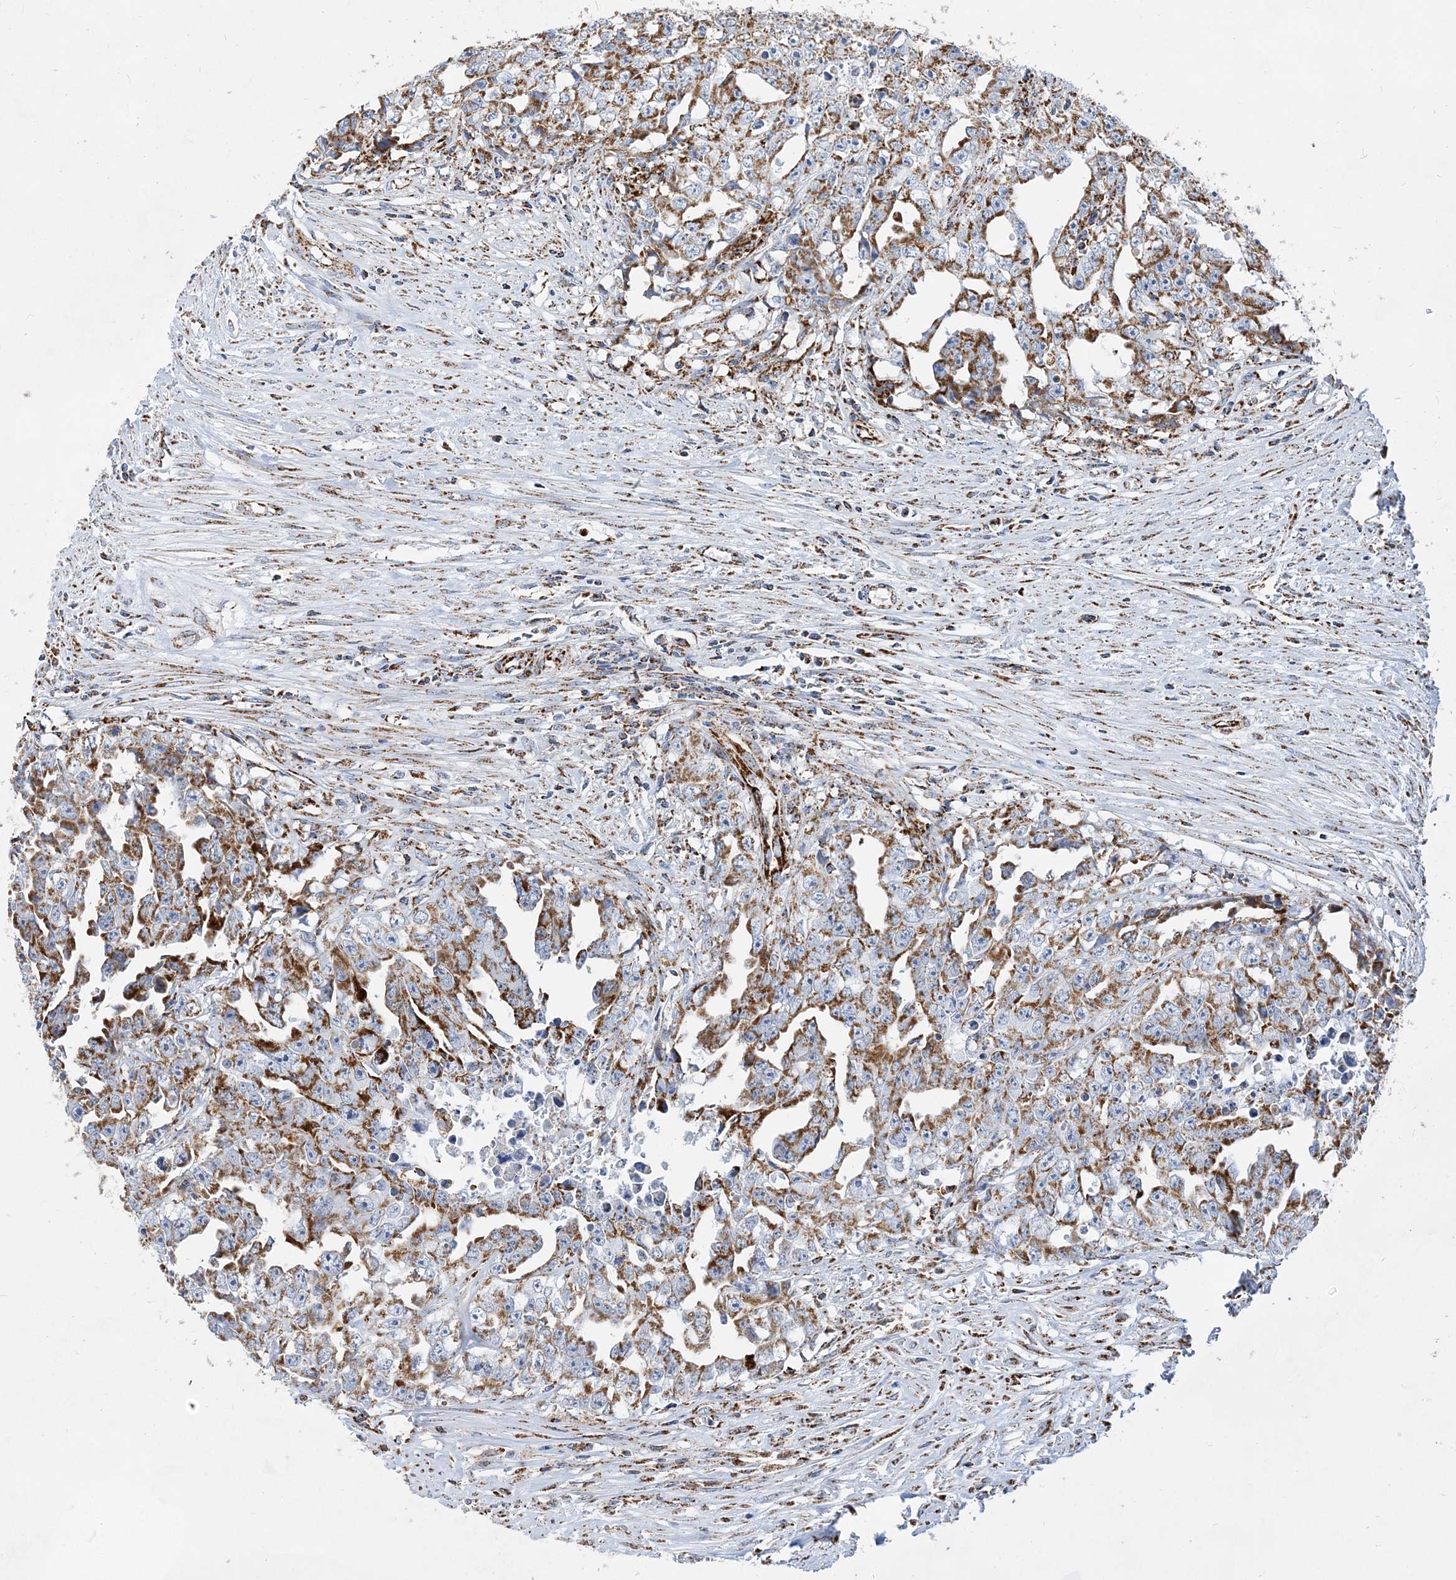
{"staining": {"intensity": "moderate", "quantity": ">75%", "location": "cytoplasmic/membranous"}, "tissue": "testis cancer", "cell_type": "Tumor cells", "image_type": "cancer", "snomed": [{"axis": "morphology", "description": "Seminoma, NOS"}, {"axis": "morphology", "description": "Carcinoma, Embryonal, NOS"}, {"axis": "topography", "description": "Testis"}], "caption": "DAB immunohistochemical staining of embryonal carcinoma (testis) displays moderate cytoplasmic/membranous protein positivity in about >75% of tumor cells.", "gene": "ACOT9", "patient": {"sex": "male", "age": 43}}